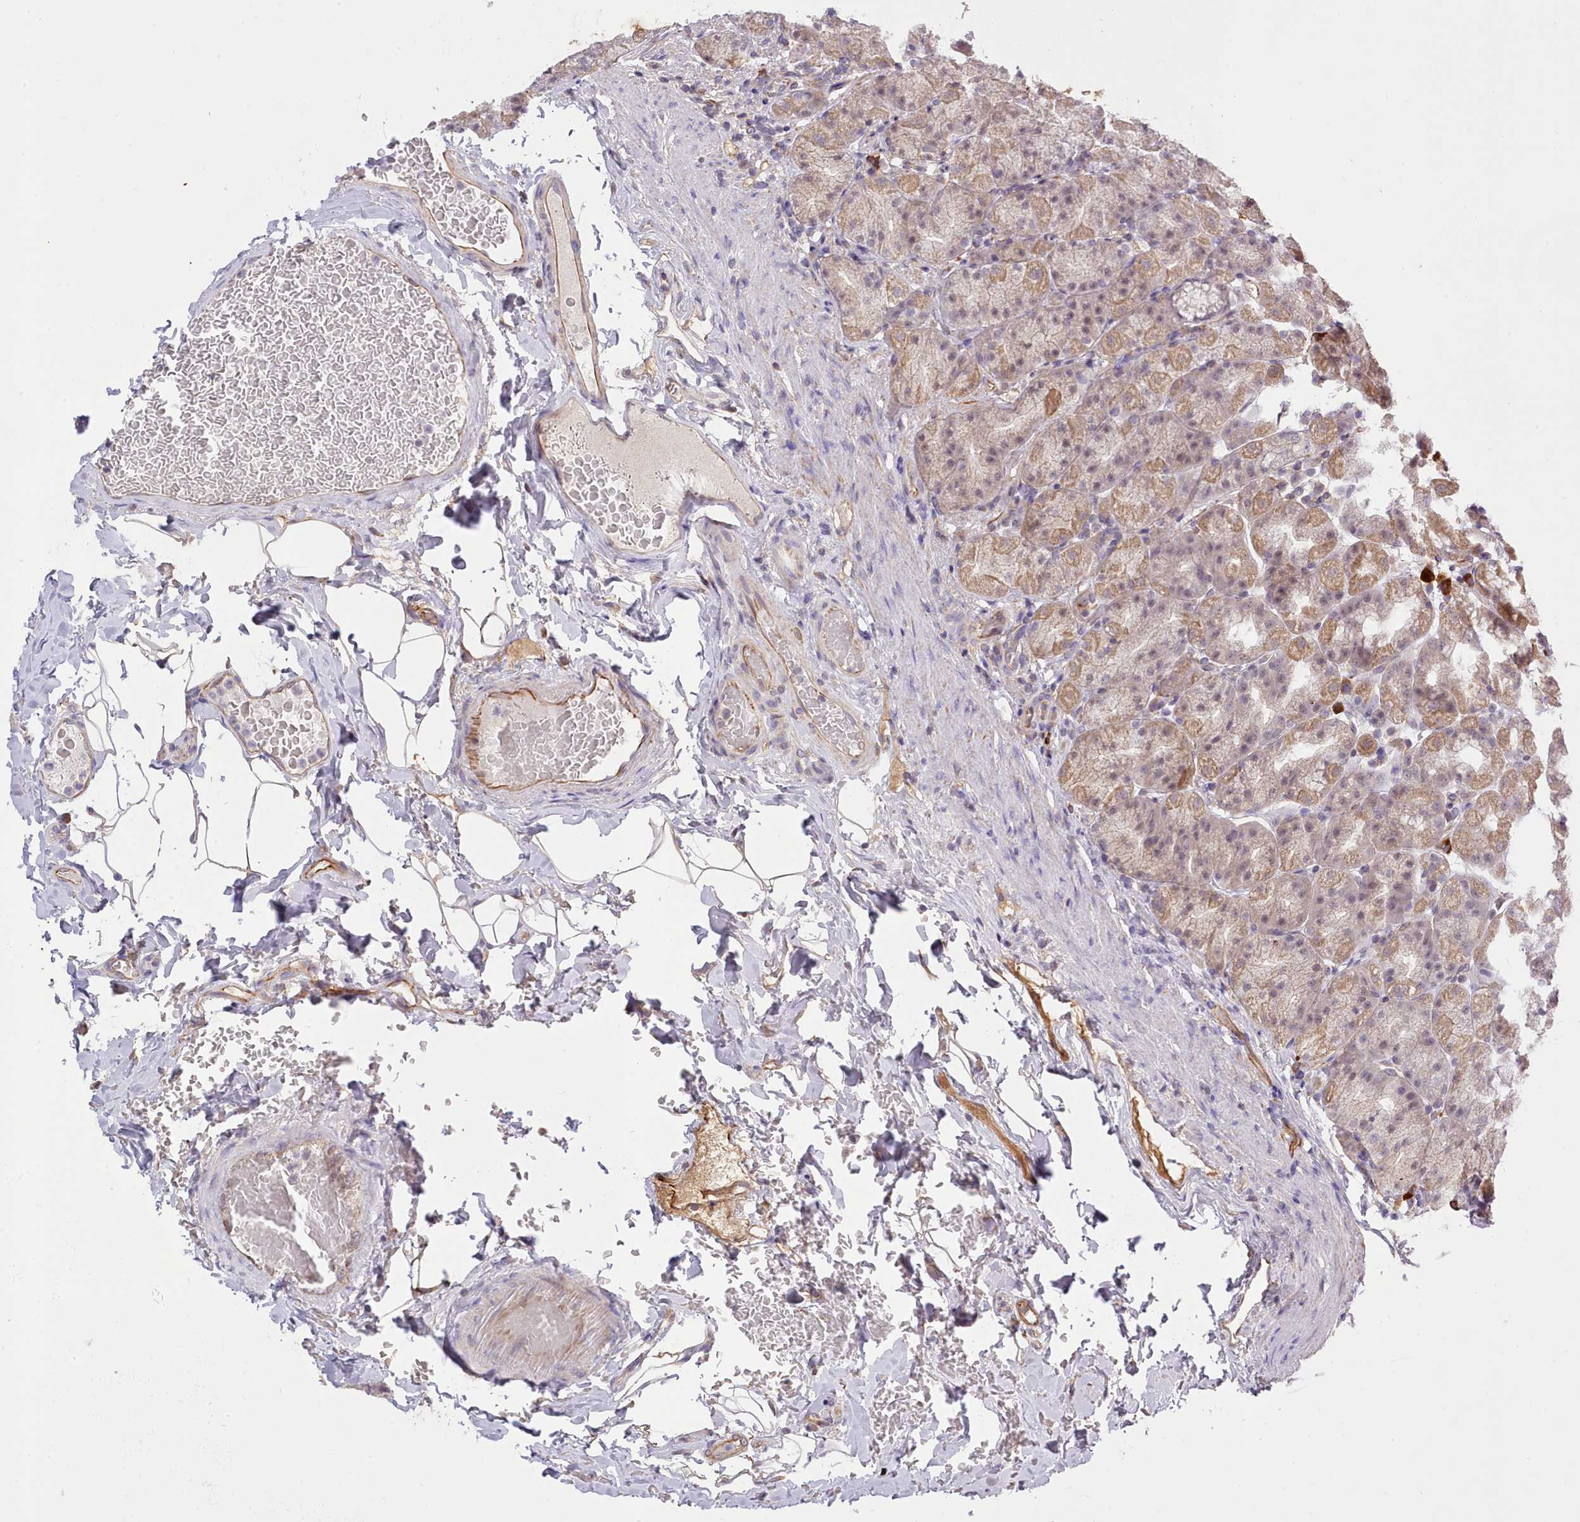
{"staining": {"intensity": "moderate", "quantity": ">75%", "location": "cytoplasmic/membranous,nuclear"}, "tissue": "stomach", "cell_type": "Glandular cells", "image_type": "normal", "snomed": [{"axis": "morphology", "description": "Normal tissue, NOS"}, {"axis": "topography", "description": "Stomach, upper"}, {"axis": "topography", "description": "Stomach"}], "caption": "High-magnification brightfield microscopy of benign stomach stained with DAB (brown) and counterstained with hematoxylin (blue). glandular cells exhibit moderate cytoplasmic/membranous,nuclear expression is identified in about>75% of cells.", "gene": "ZC3H13", "patient": {"sex": "male", "age": 68}}